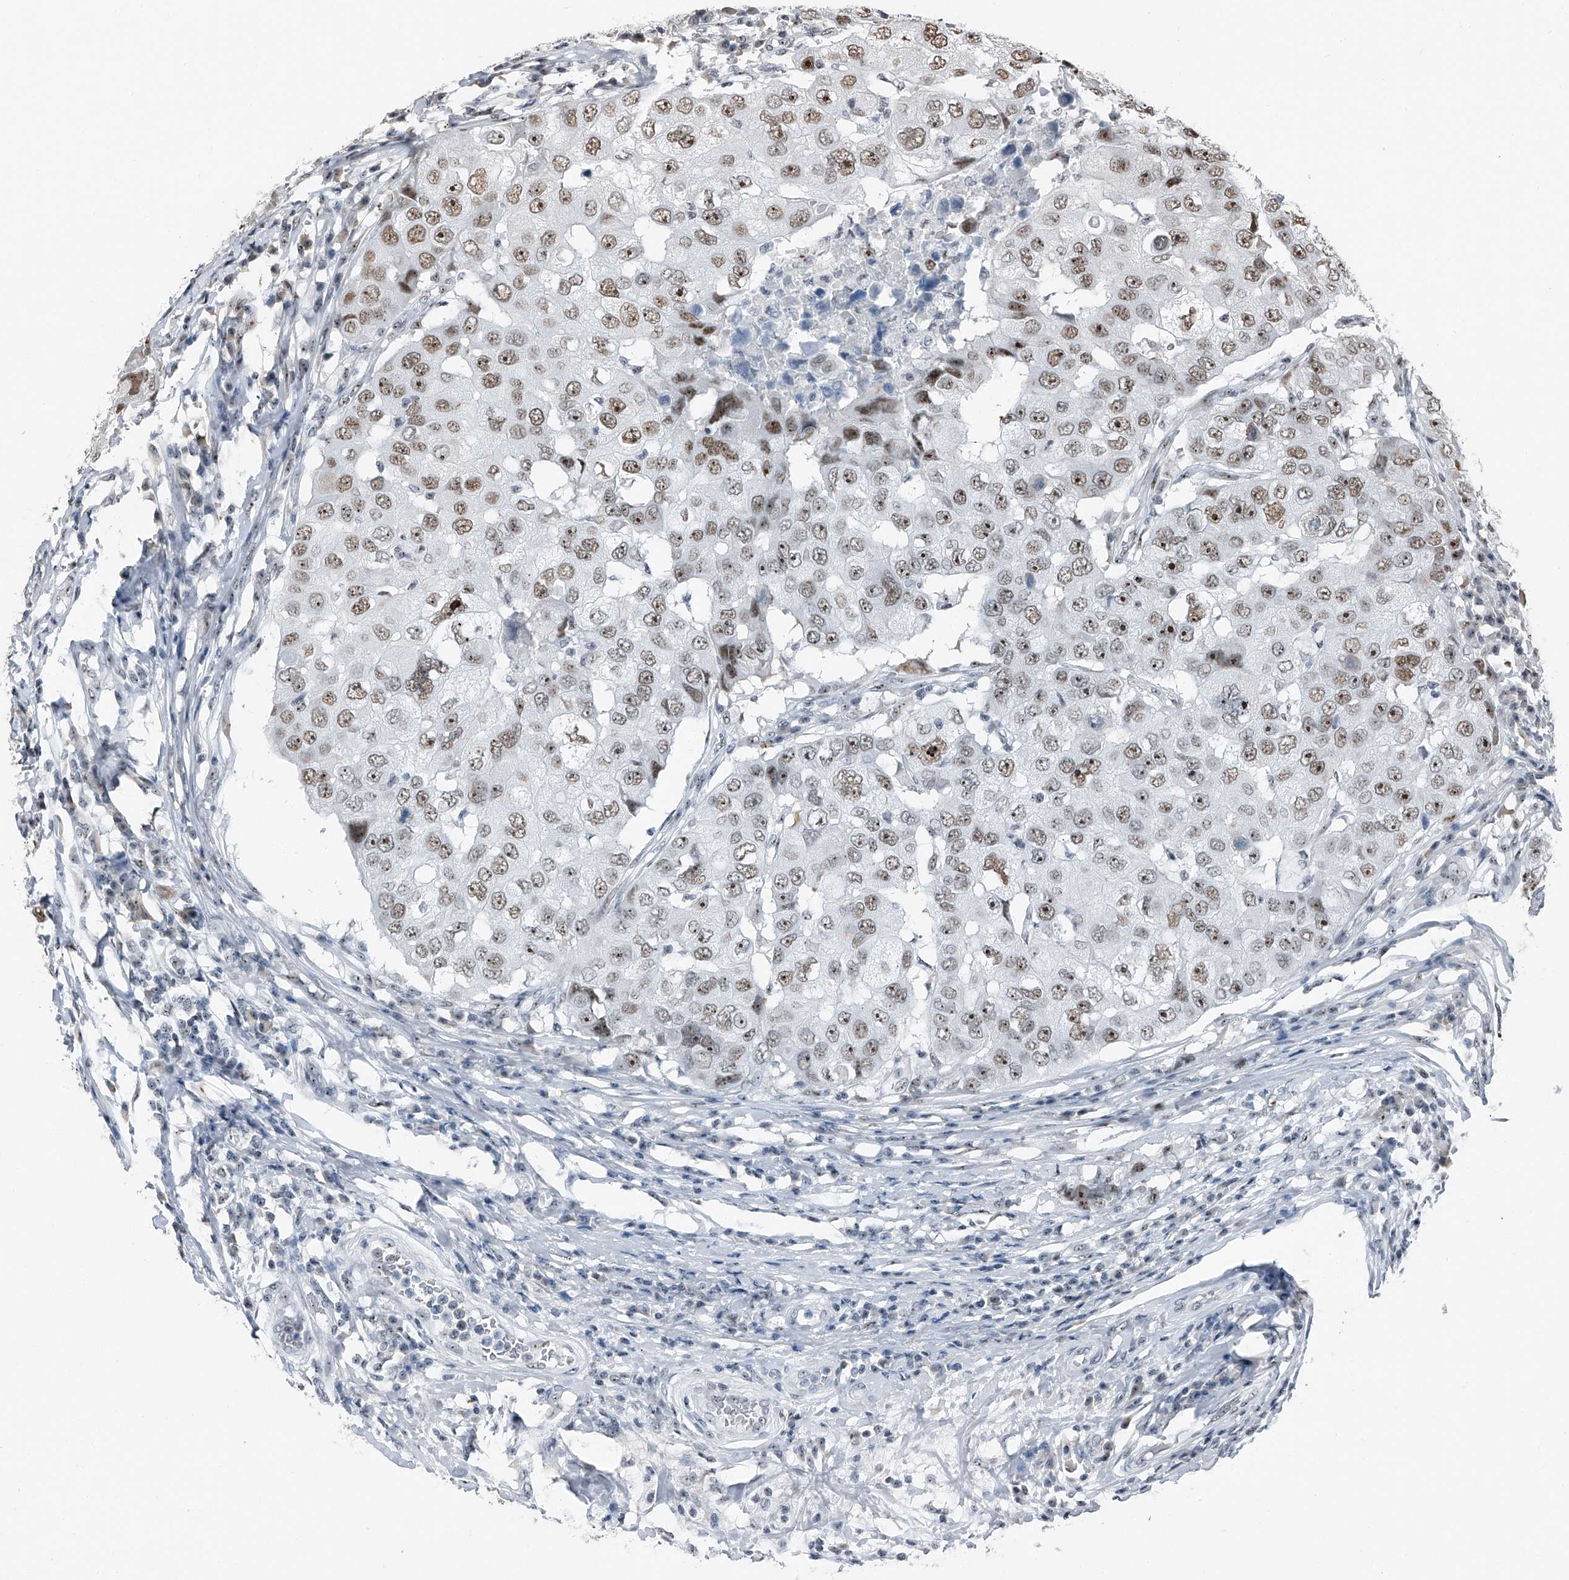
{"staining": {"intensity": "moderate", "quantity": ">75%", "location": "nuclear"}, "tissue": "breast cancer", "cell_type": "Tumor cells", "image_type": "cancer", "snomed": [{"axis": "morphology", "description": "Duct carcinoma"}, {"axis": "topography", "description": "Breast"}], "caption": "Immunohistochemistry of breast infiltrating ductal carcinoma exhibits medium levels of moderate nuclear expression in approximately >75% of tumor cells. The staining was performed using DAB, with brown indicating positive protein expression. Nuclei are stained blue with hematoxylin.", "gene": "TCOF1", "patient": {"sex": "female", "age": 27}}